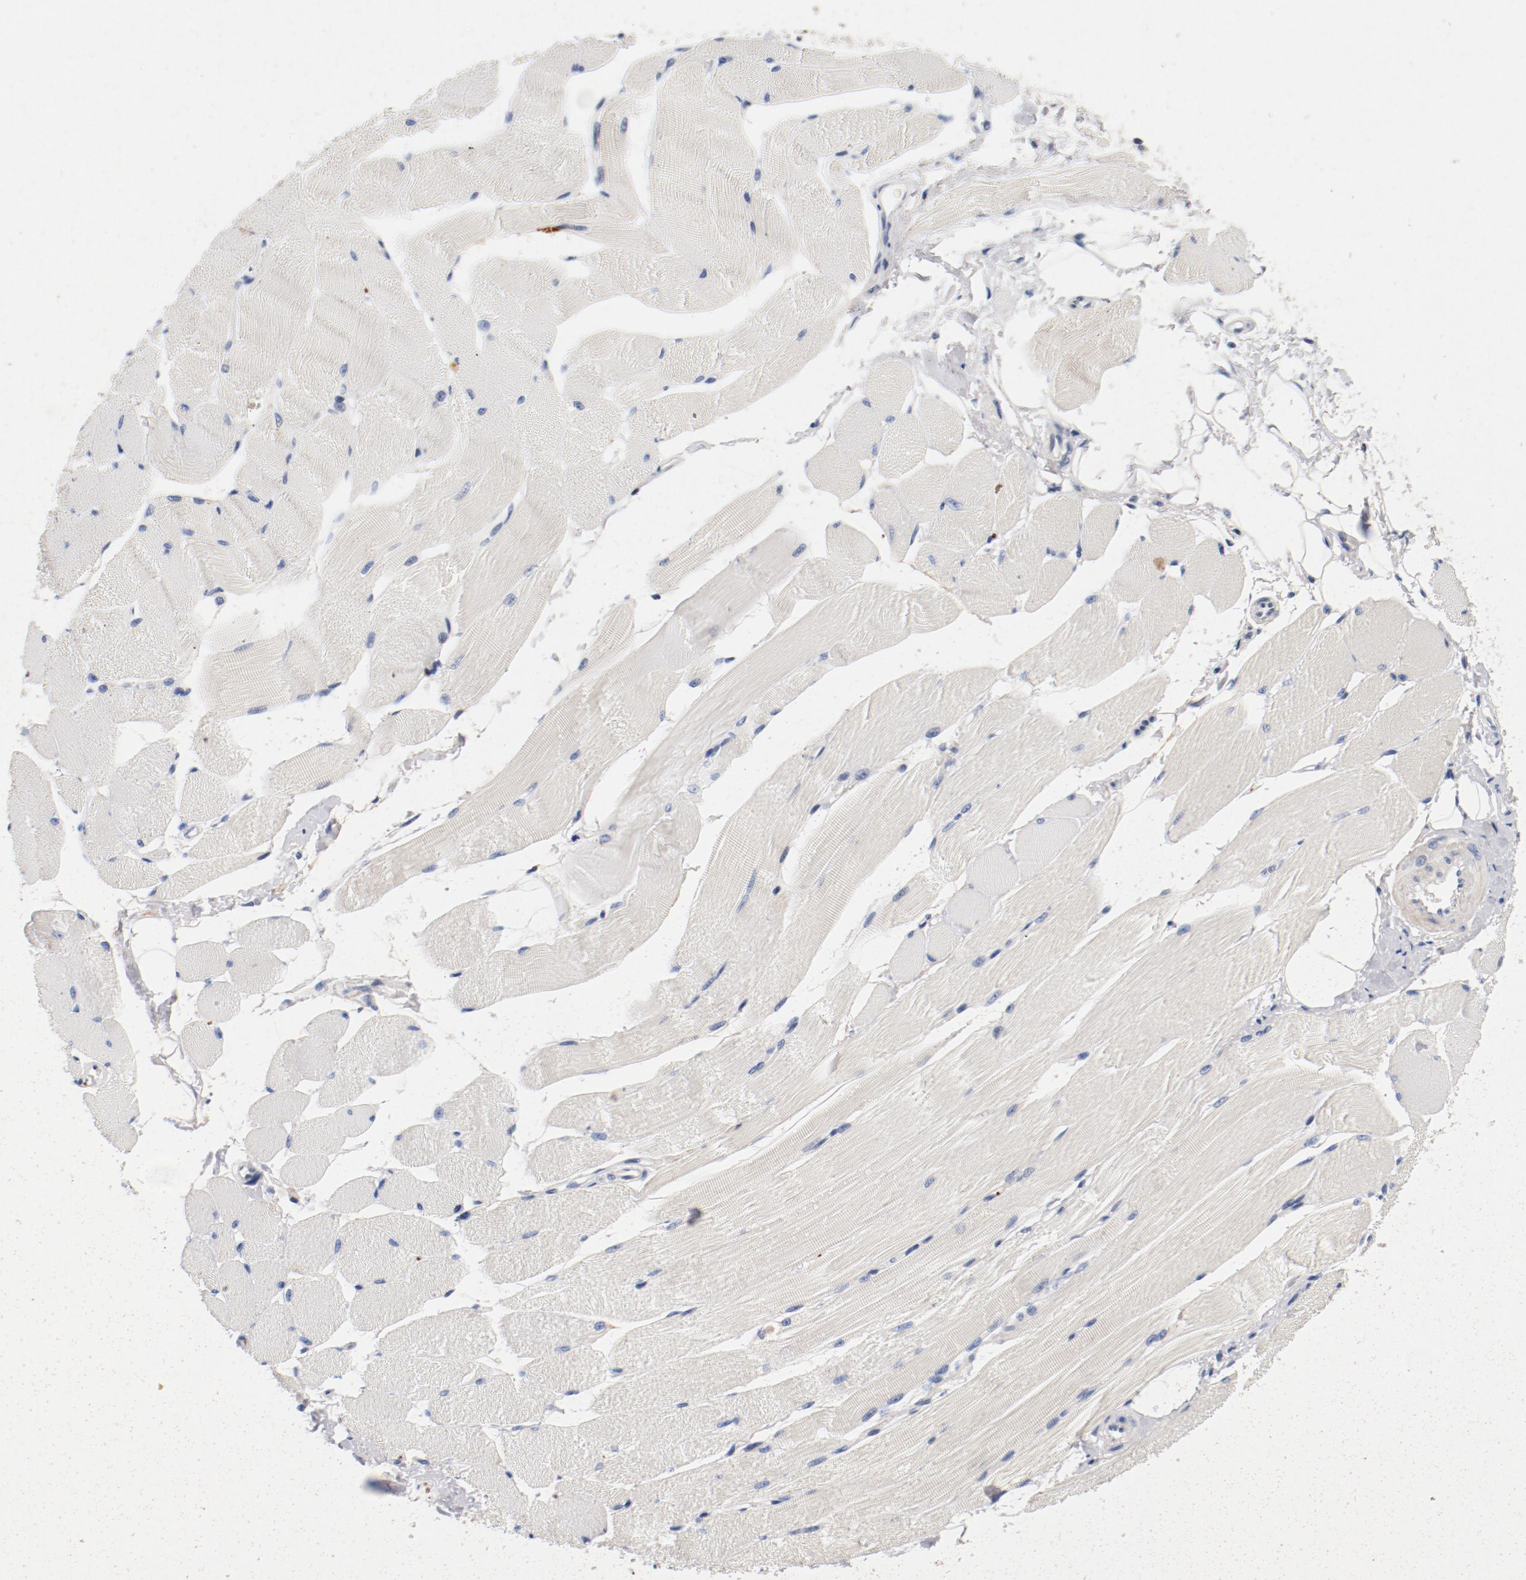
{"staining": {"intensity": "negative", "quantity": "none", "location": "none"}, "tissue": "skeletal muscle", "cell_type": "Myocytes", "image_type": "normal", "snomed": [{"axis": "morphology", "description": "Normal tissue, NOS"}, {"axis": "topography", "description": "Skeletal muscle"}, {"axis": "topography", "description": "Peripheral nerve tissue"}], "caption": "There is no significant positivity in myocytes of skeletal muscle. (Stains: DAB (3,3'-diaminobenzidine) IHC with hematoxylin counter stain, Microscopy: brightfield microscopy at high magnification).", "gene": "PIM1", "patient": {"sex": "female", "age": 84}}